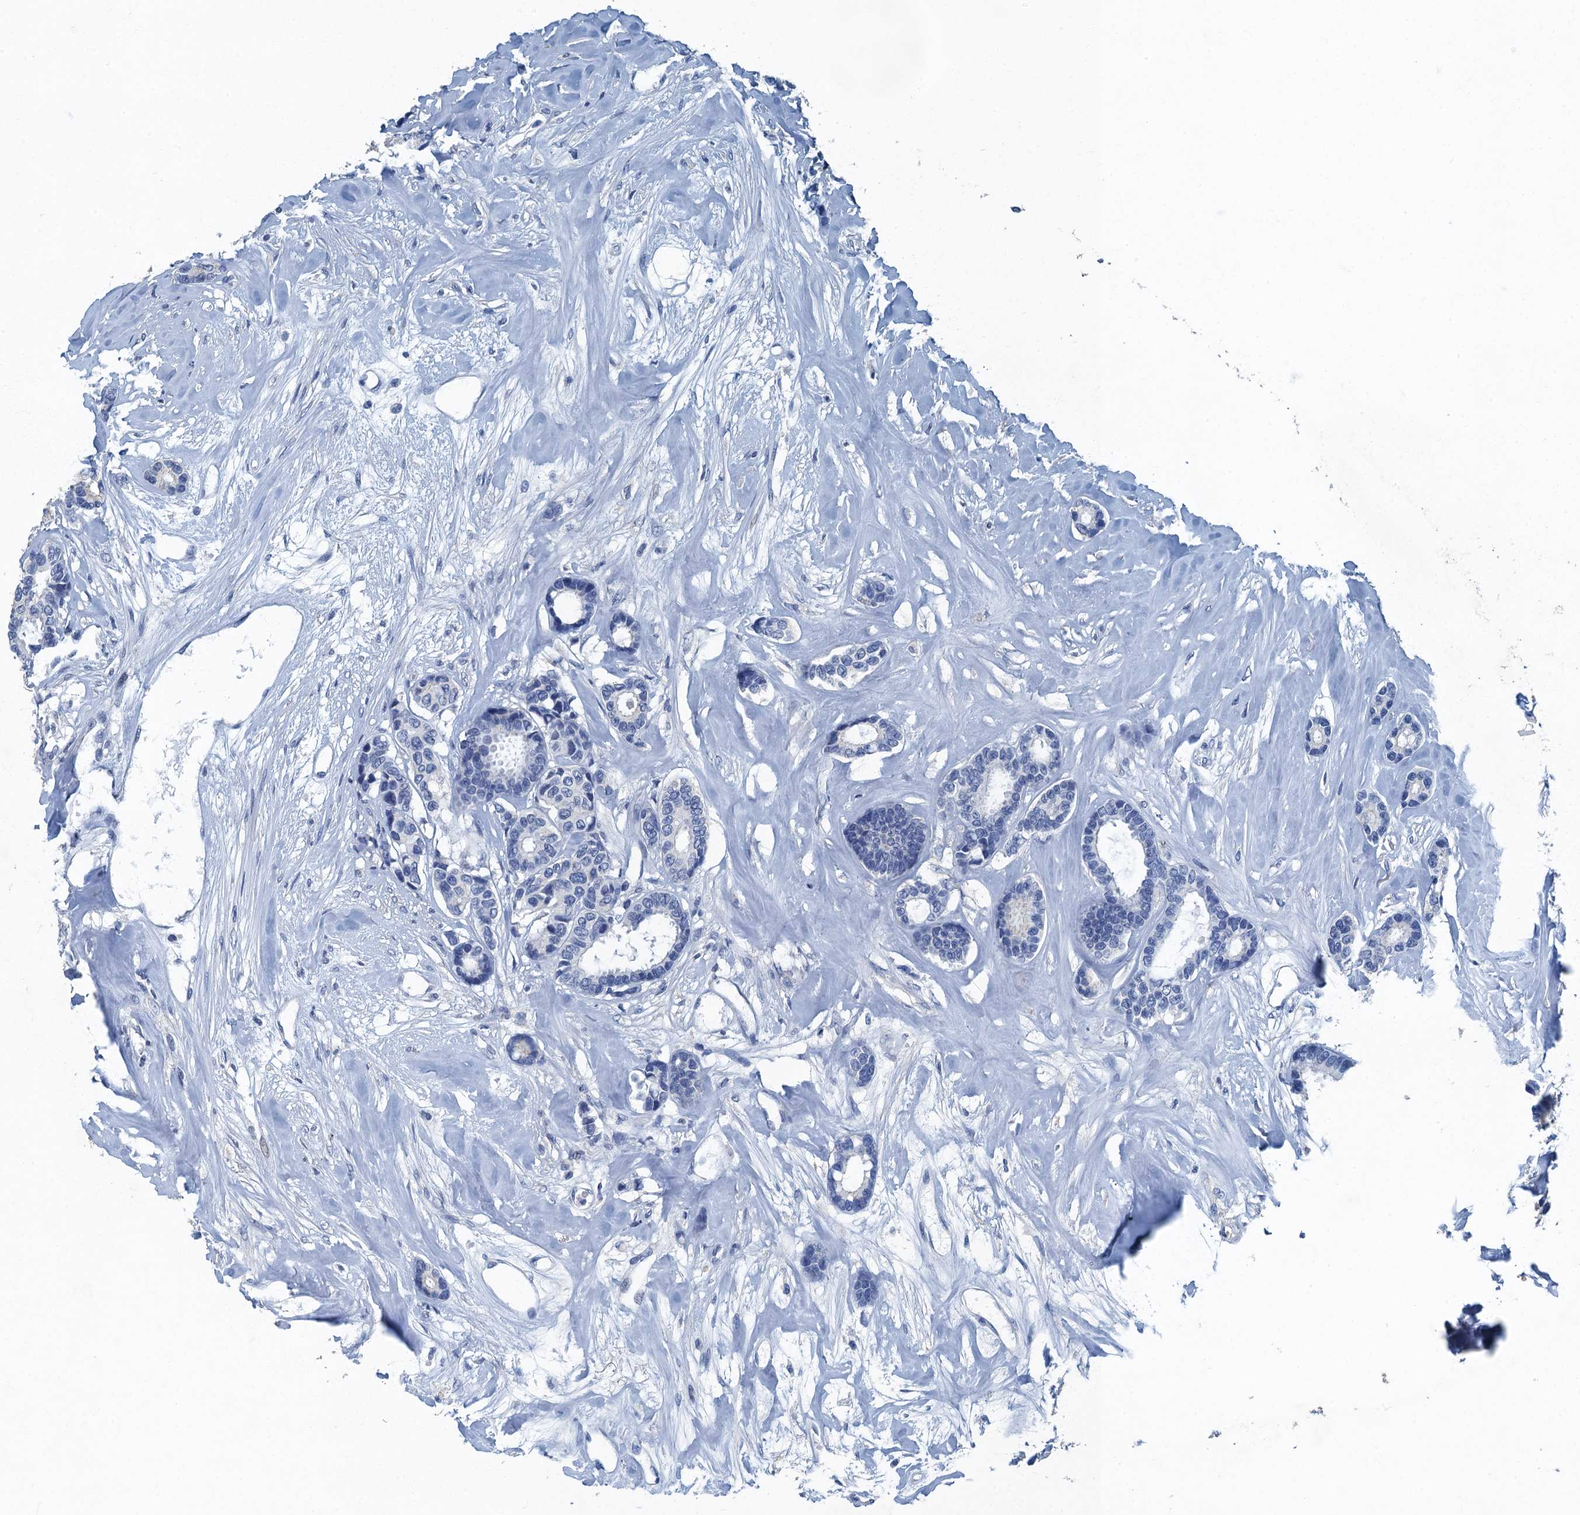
{"staining": {"intensity": "negative", "quantity": "none", "location": "none"}, "tissue": "breast cancer", "cell_type": "Tumor cells", "image_type": "cancer", "snomed": [{"axis": "morphology", "description": "Duct carcinoma"}, {"axis": "topography", "description": "Breast"}], "caption": "DAB (3,3'-diaminobenzidine) immunohistochemical staining of human breast intraductal carcinoma displays no significant staining in tumor cells.", "gene": "GADL1", "patient": {"sex": "female", "age": 87}}